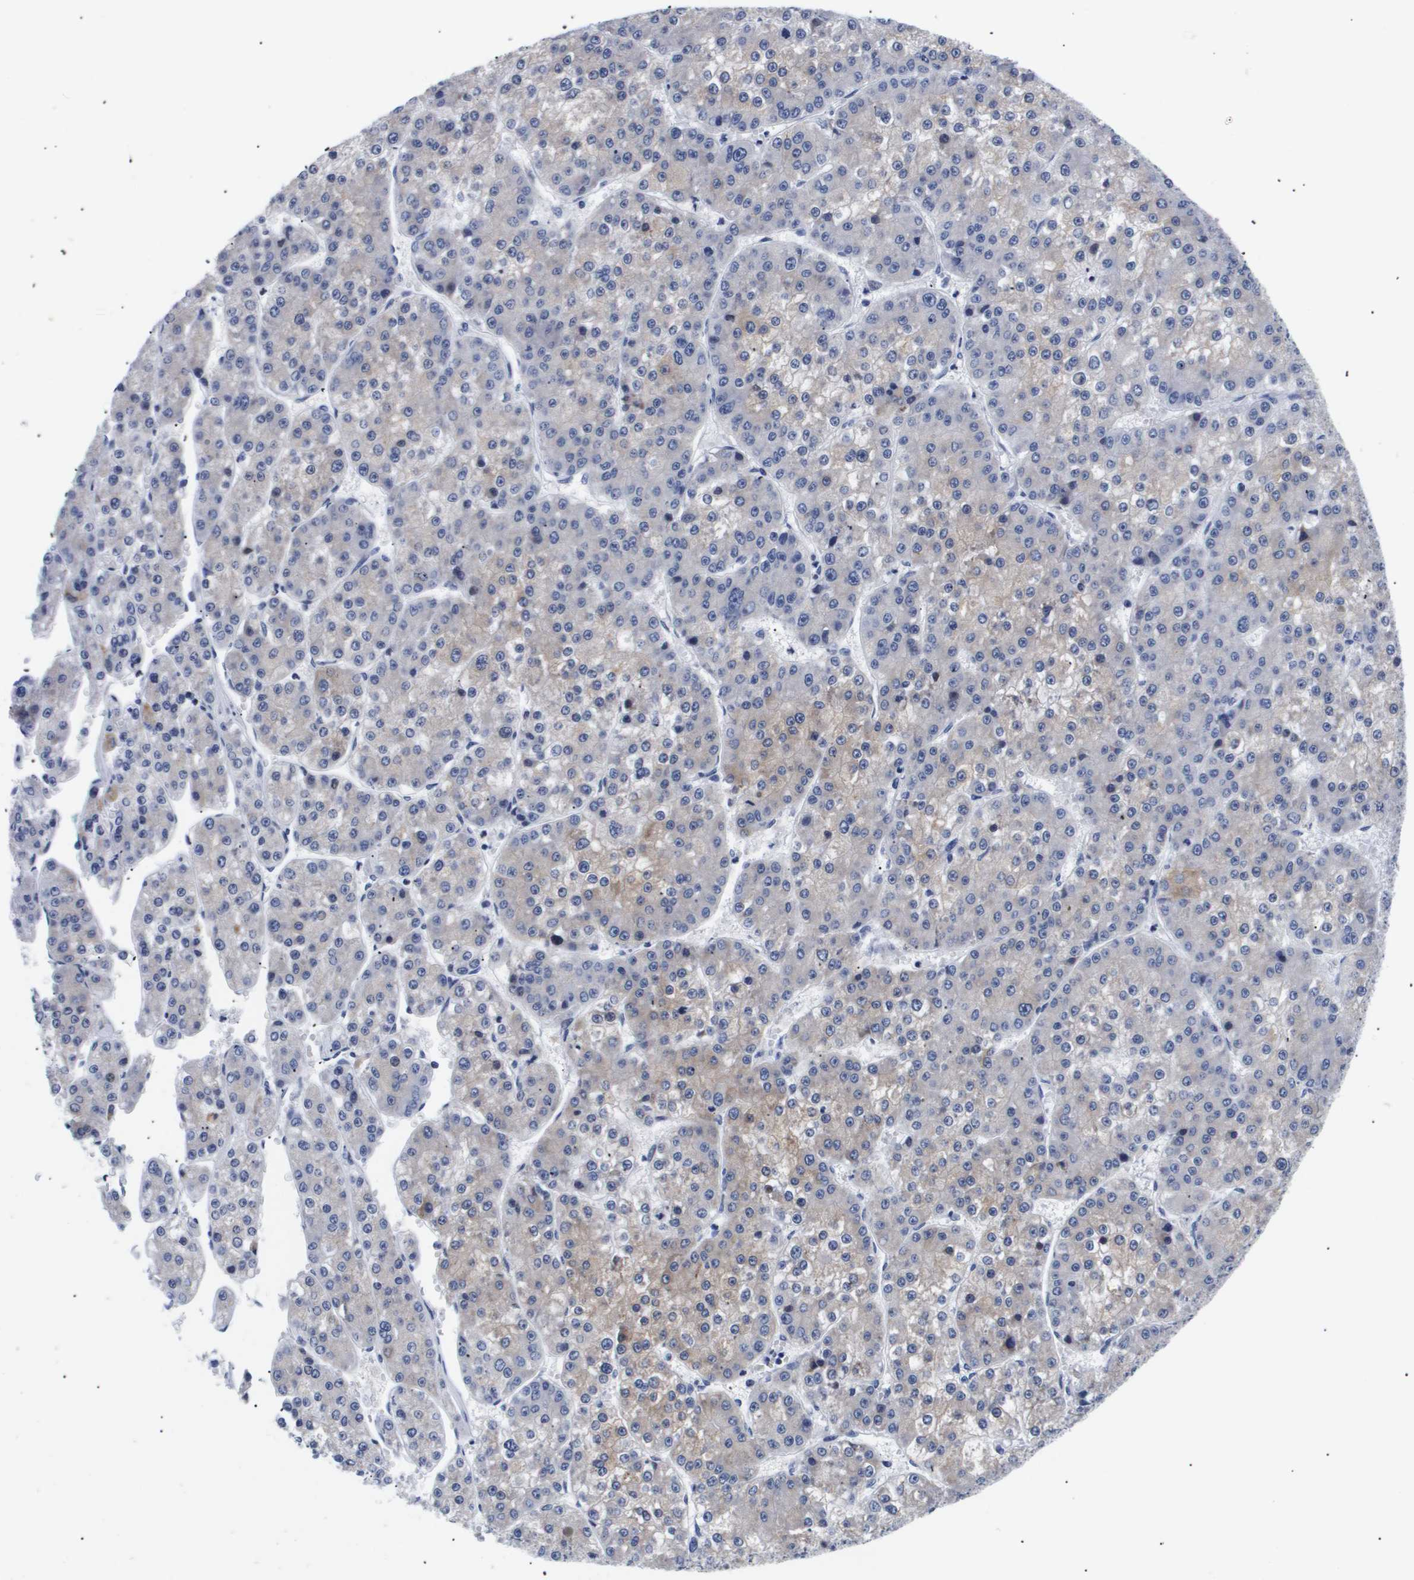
{"staining": {"intensity": "weak", "quantity": "25%-75%", "location": "cytoplasmic/membranous"}, "tissue": "liver cancer", "cell_type": "Tumor cells", "image_type": "cancer", "snomed": [{"axis": "morphology", "description": "Carcinoma, Hepatocellular, NOS"}, {"axis": "topography", "description": "Liver"}], "caption": "Approximately 25%-75% of tumor cells in human liver hepatocellular carcinoma display weak cytoplasmic/membranous protein expression as visualized by brown immunohistochemical staining.", "gene": "SHD", "patient": {"sex": "female", "age": 73}}